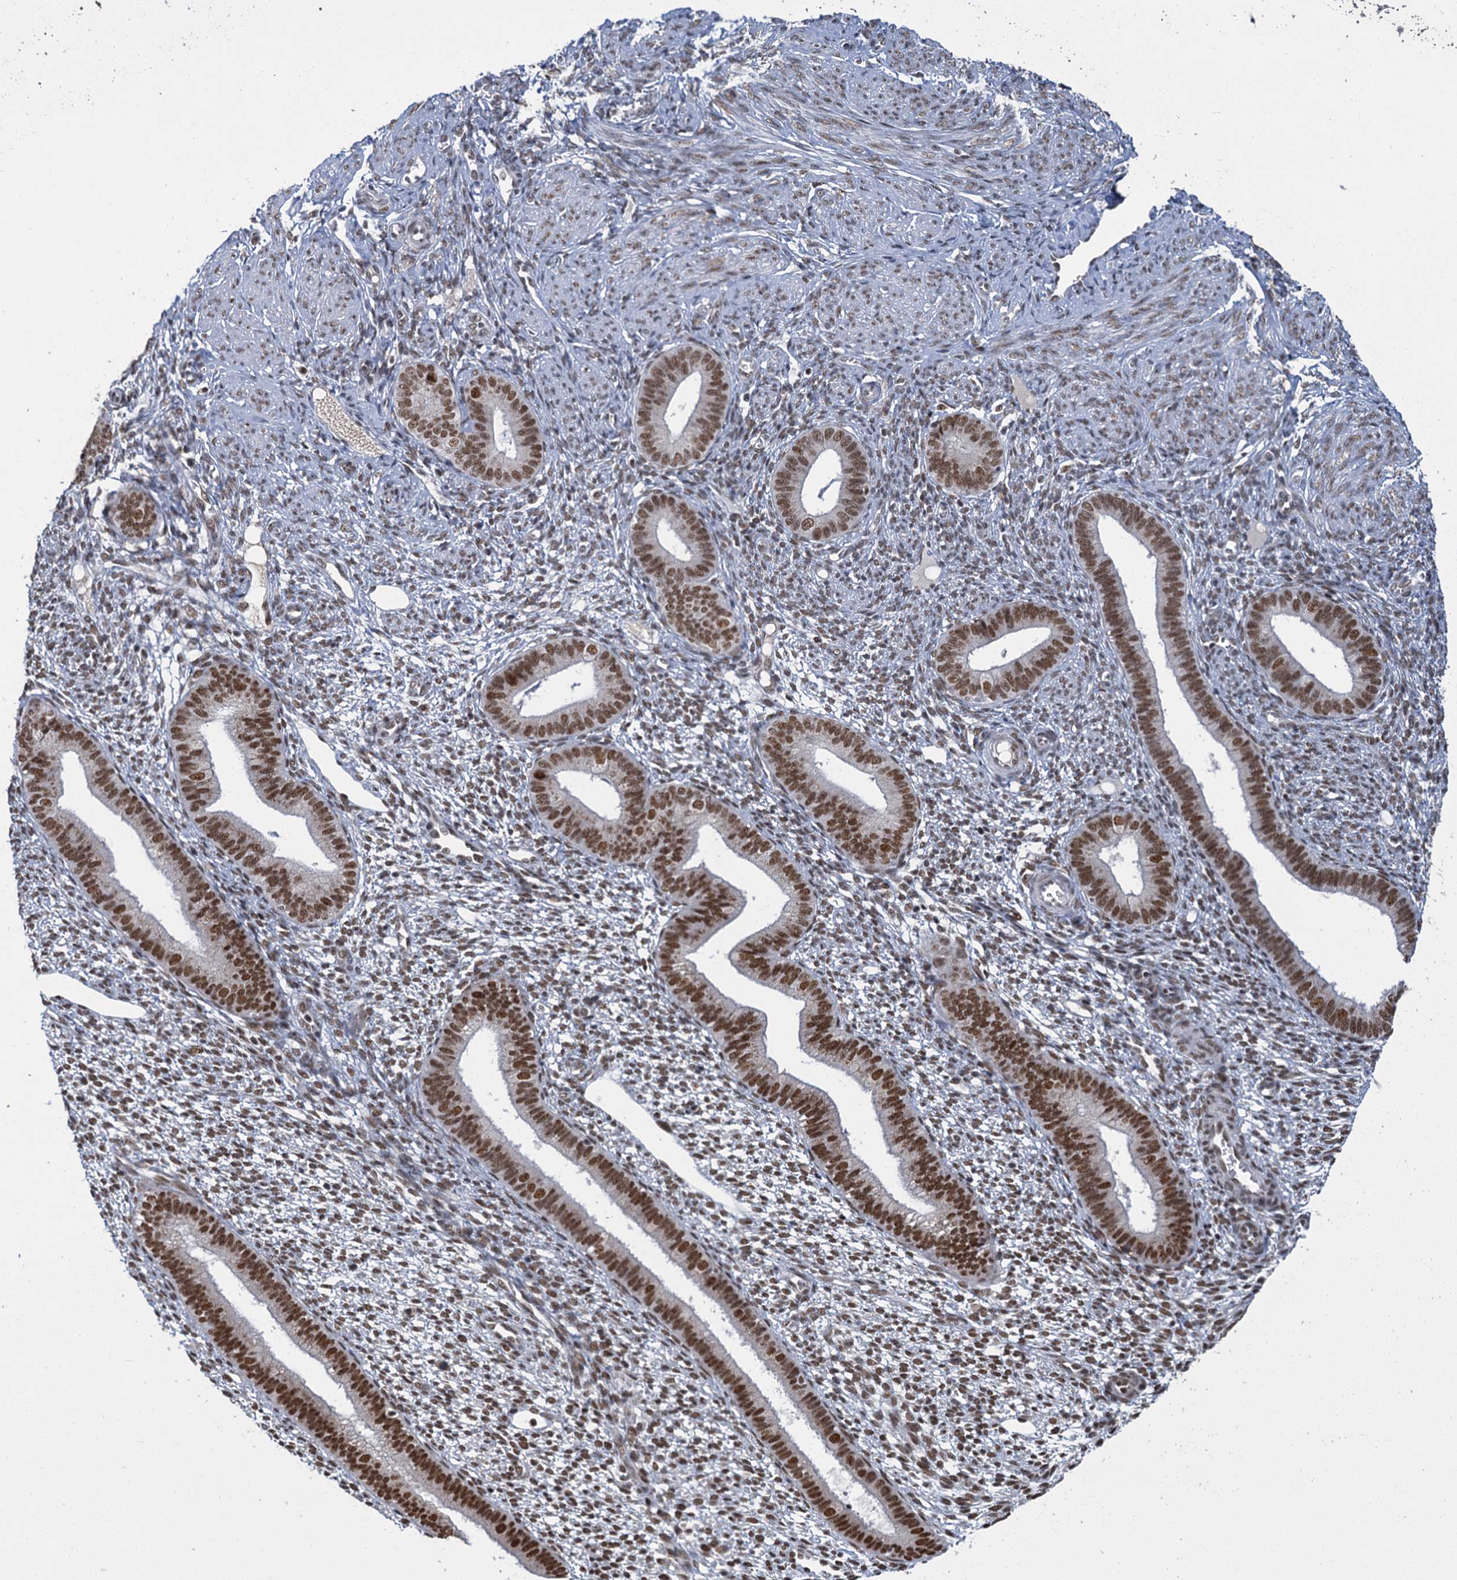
{"staining": {"intensity": "weak", "quantity": "25%-75%", "location": "nuclear"}, "tissue": "endometrium", "cell_type": "Cells in endometrial stroma", "image_type": "normal", "snomed": [{"axis": "morphology", "description": "Normal tissue, NOS"}, {"axis": "topography", "description": "Endometrium"}], "caption": "Immunohistochemical staining of normal endometrium exhibits low levels of weak nuclear positivity in about 25%-75% of cells in endometrial stroma. (Brightfield microscopy of DAB IHC at high magnification).", "gene": "PPHLN1", "patient": {"sex": "female", "age": 46}}